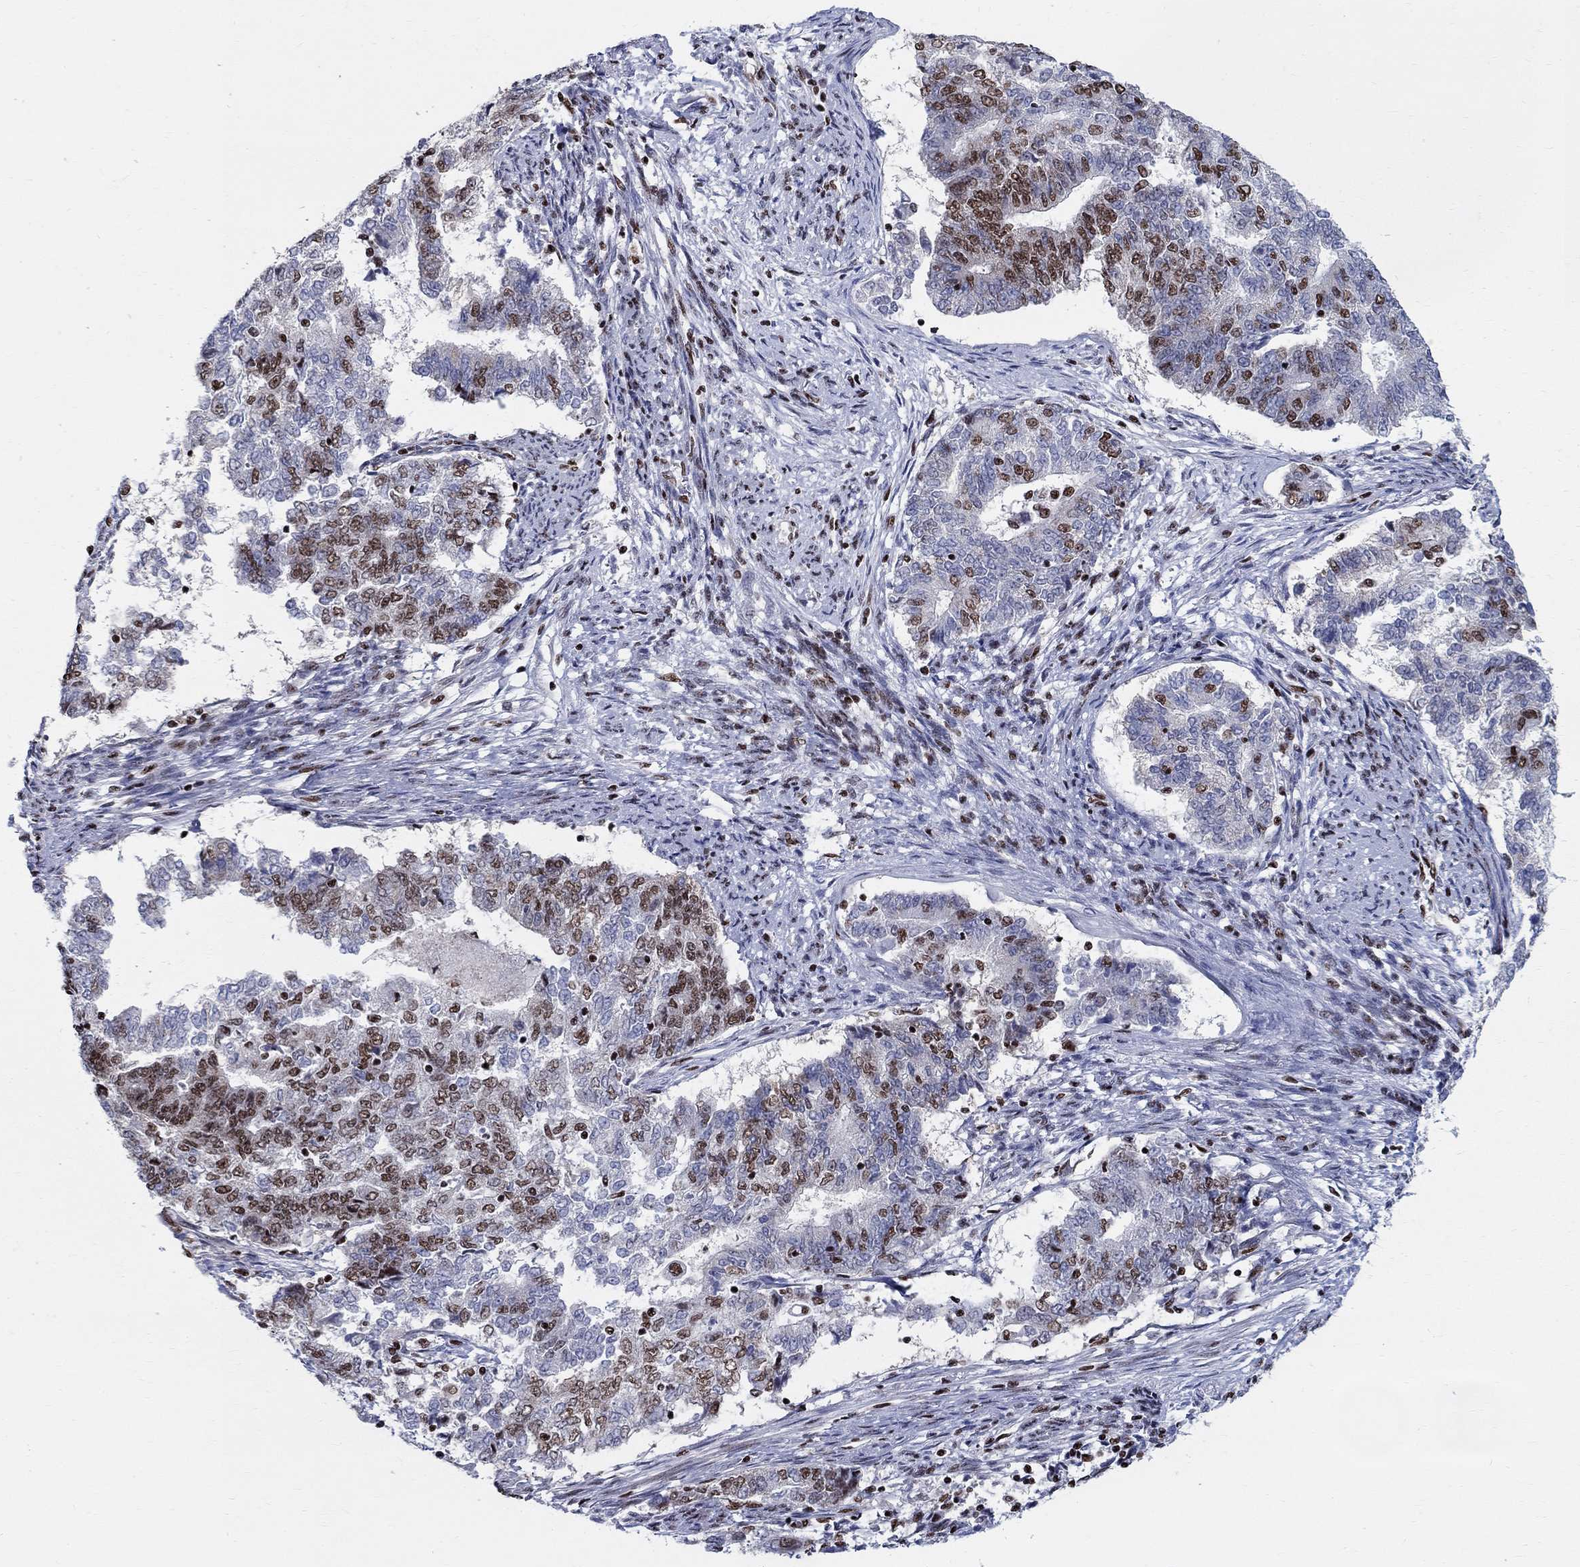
{"staining": {"intensity": "moderate", "quantity": "25%-75%", "location": "nuclear"}, "tissue": "endometrial cancer", "cell_type": "Tumor cells", "image_type": "cancer", "snomed": [{"axis": "morphology", "description": "Adenocarcinoma, NOS"}, {"axis": "topography", "description": "Endometrium"}], "caption": "Immunohistochemistry (DAB) staining of human endometrial cancer shows moderate nuclear protein staining in about 25%-75% of tumor cells.", "gene": "FBXO16", "patient": {"sex": "female", "age": 65}}